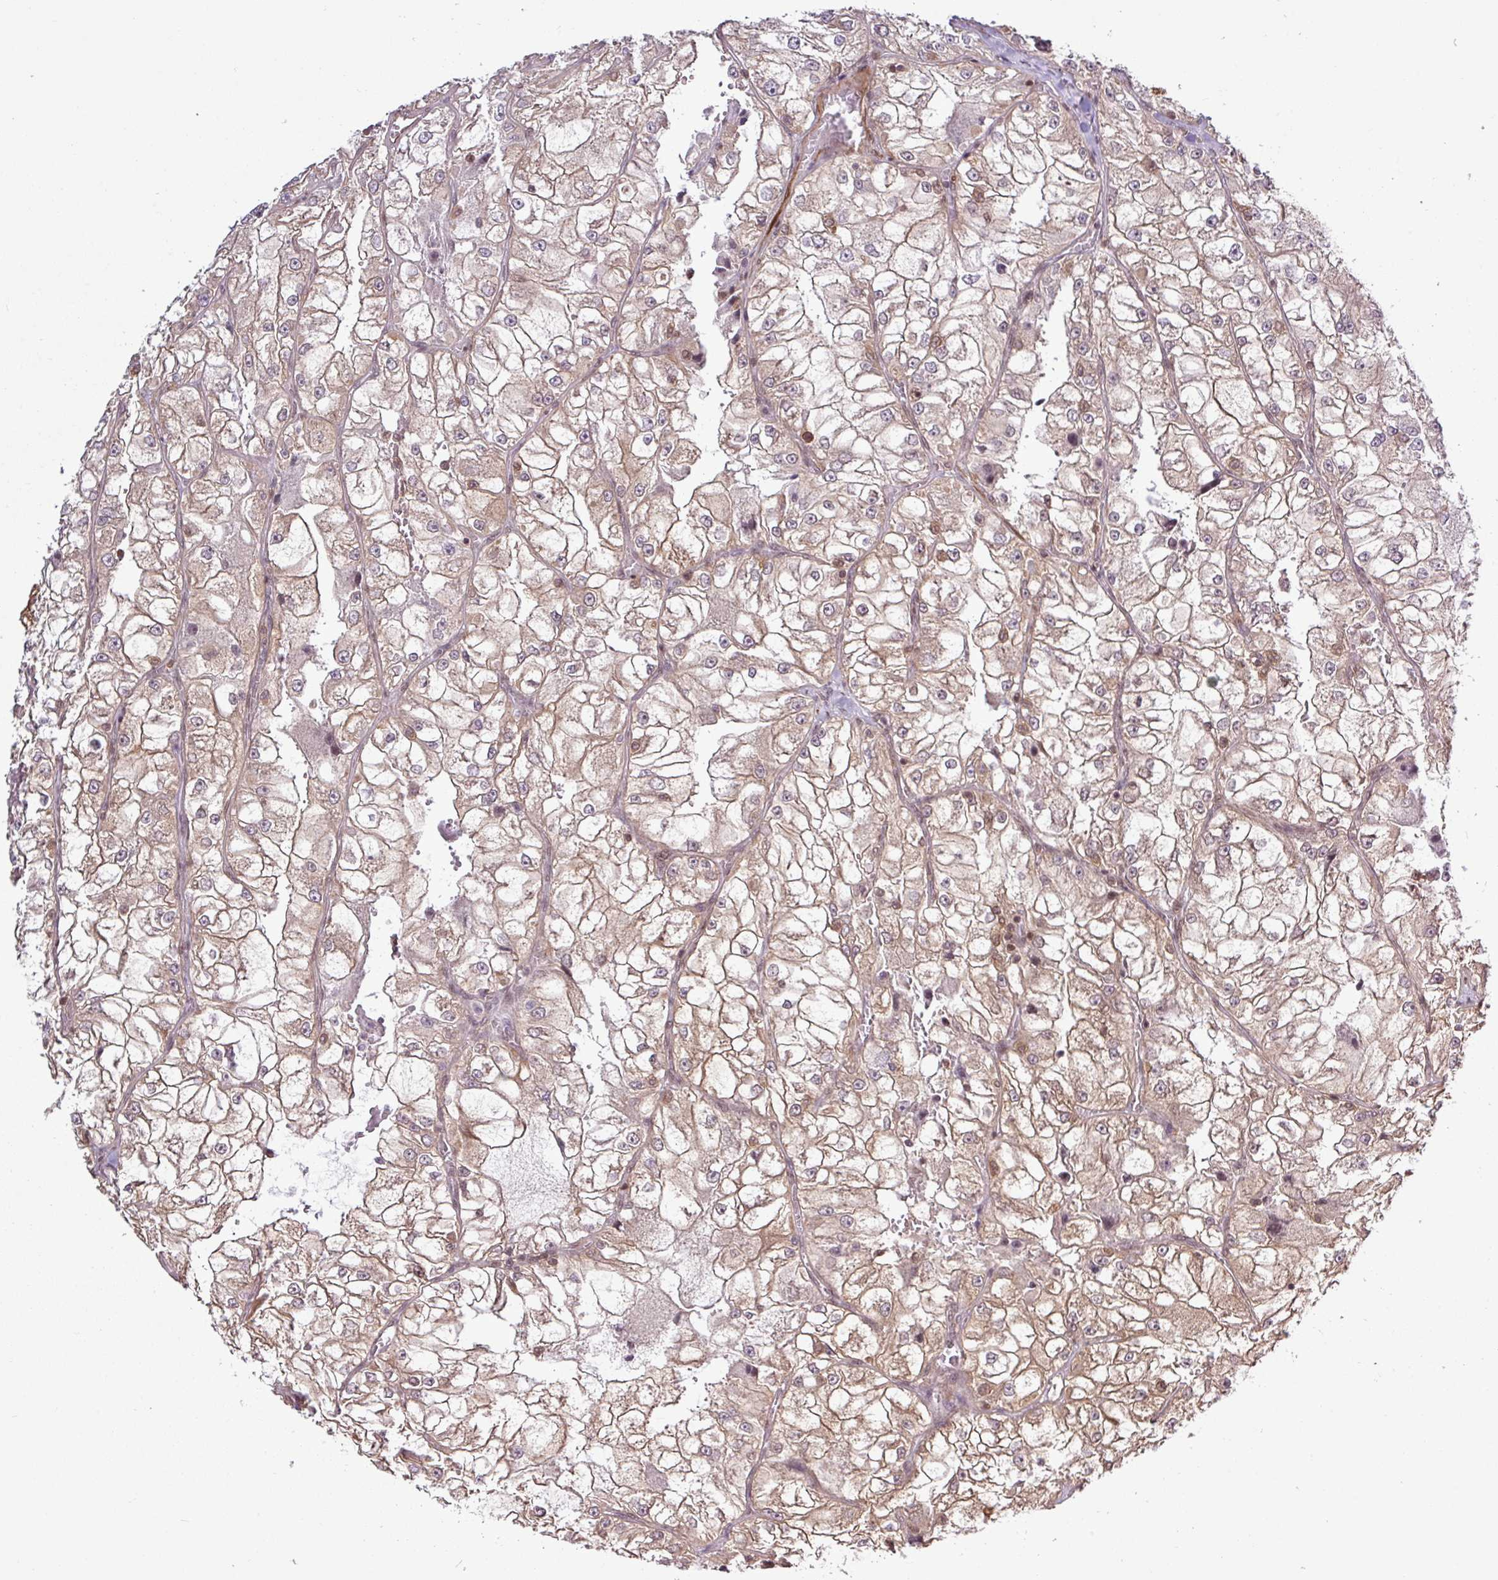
{"staining": {"intensity": "weak", "quantity": ">75%", "location": "cytoplasmic/membranous,nuclear"}, "tissue": "renal cancer", "cell_type": "Tumor cells", "image_type": "cancer", "snomed": [{"axis": "morphology", "description": "Adenocarcinoma, NOS"}, {"axis": "topography", "description": "Kidney"}], "caption": "This micrograph shows renal cancer (adenocarcinoma) stained with IHC to label a protein in brown. The cytoplasmic/membranous and nuclear of tumor cells show weak positivity for the protein. Nuclei are counter-stained blue.", "gene": "ITPKC", "patient": {"sex": "female", "age": 72}}